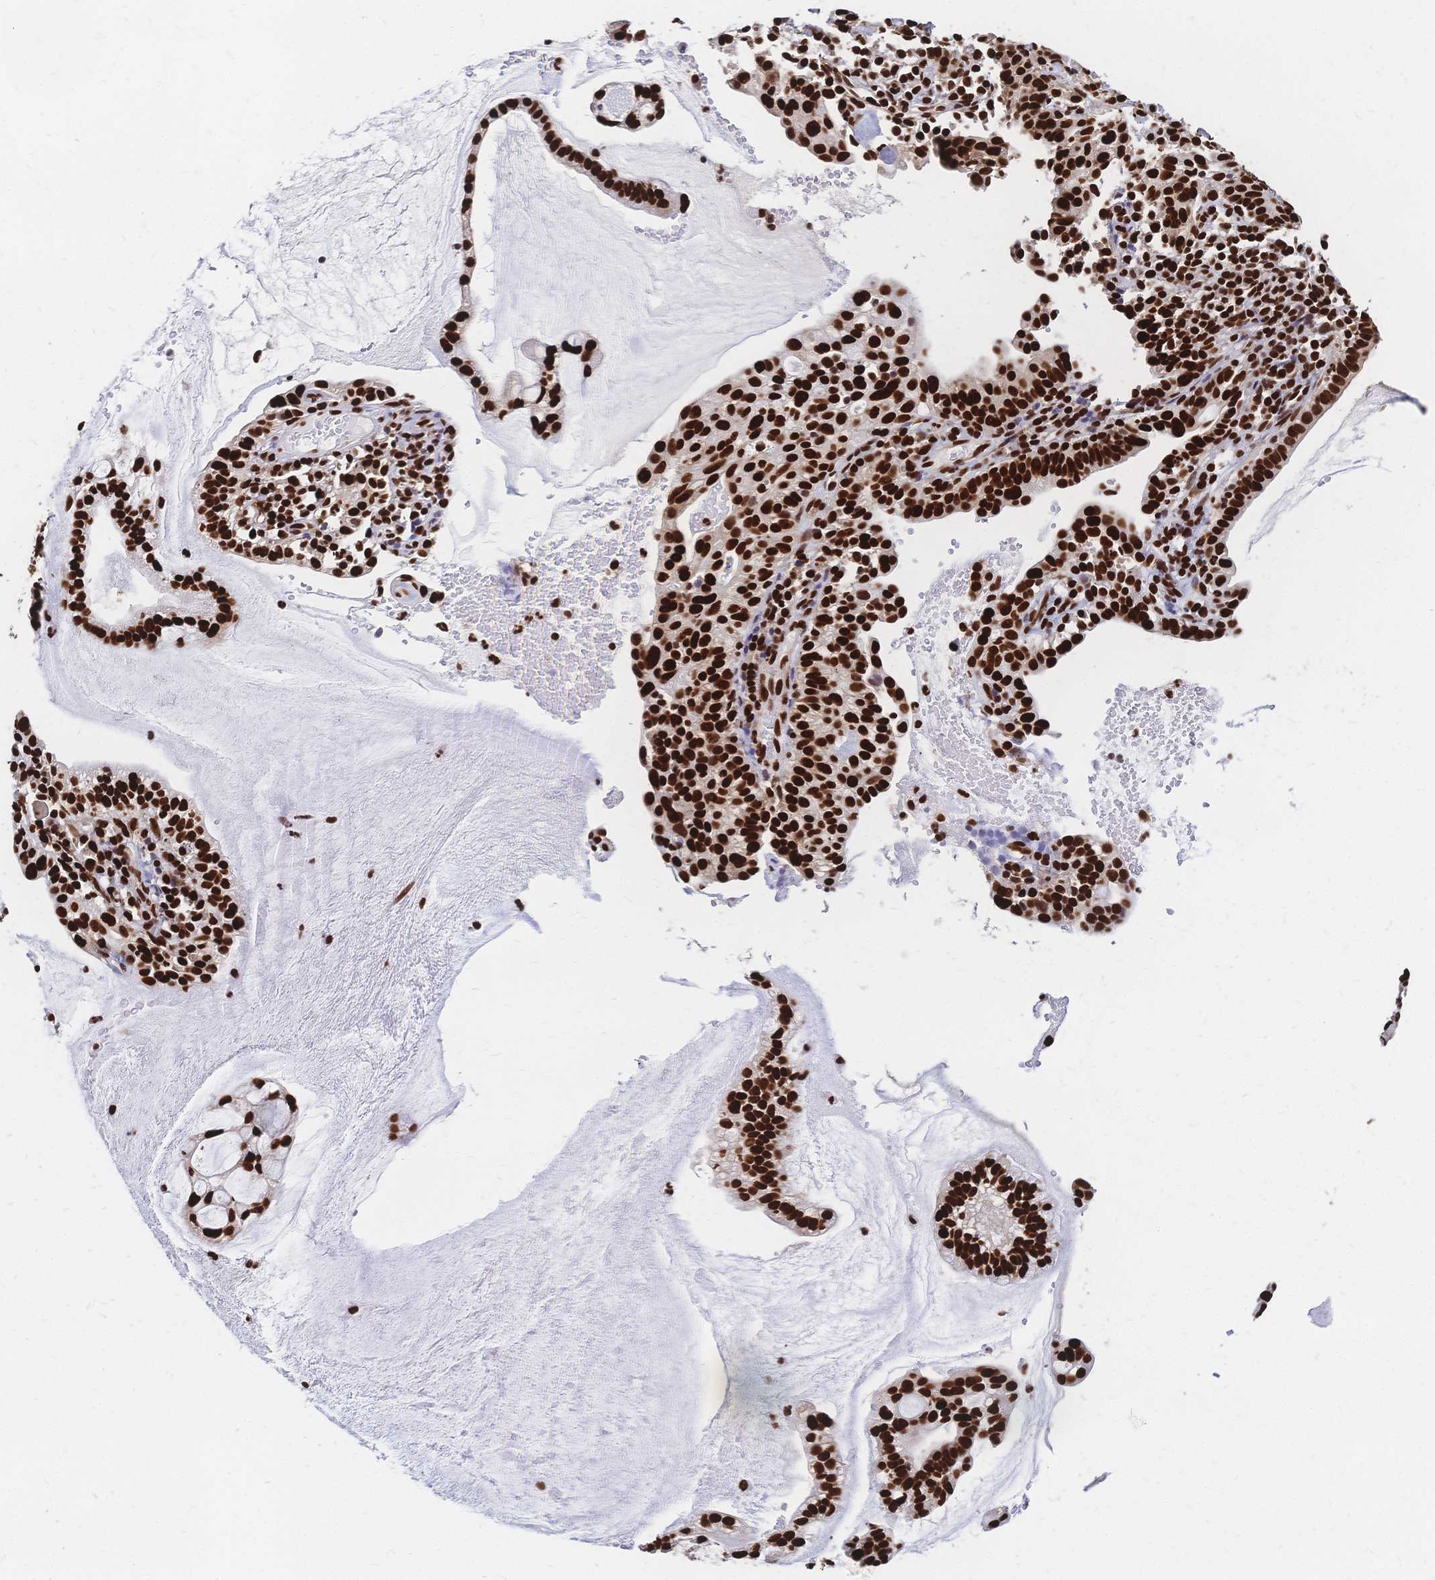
{"staining": {"intensity": "strong", "quantity": ">75%", "location": "nuclear"}, "tissue": "cervical cancer", "cell_type": "Tumor cells", "image_type": "cancer", "snomed": [{"axis": "morphology", "description": "Adenocarcinoma, NOS"}, {"axis": "topography", "description": "Cervix"}], "caption": "The photomicrograph shows immunohistochemical staining of cervical cancer (adenocarcinoma). There is strong nuclear positivity is appreciated in about >75% of tumor cells.", "gene": "HDGF", "patient": {"sex": "female", "age": 41}}